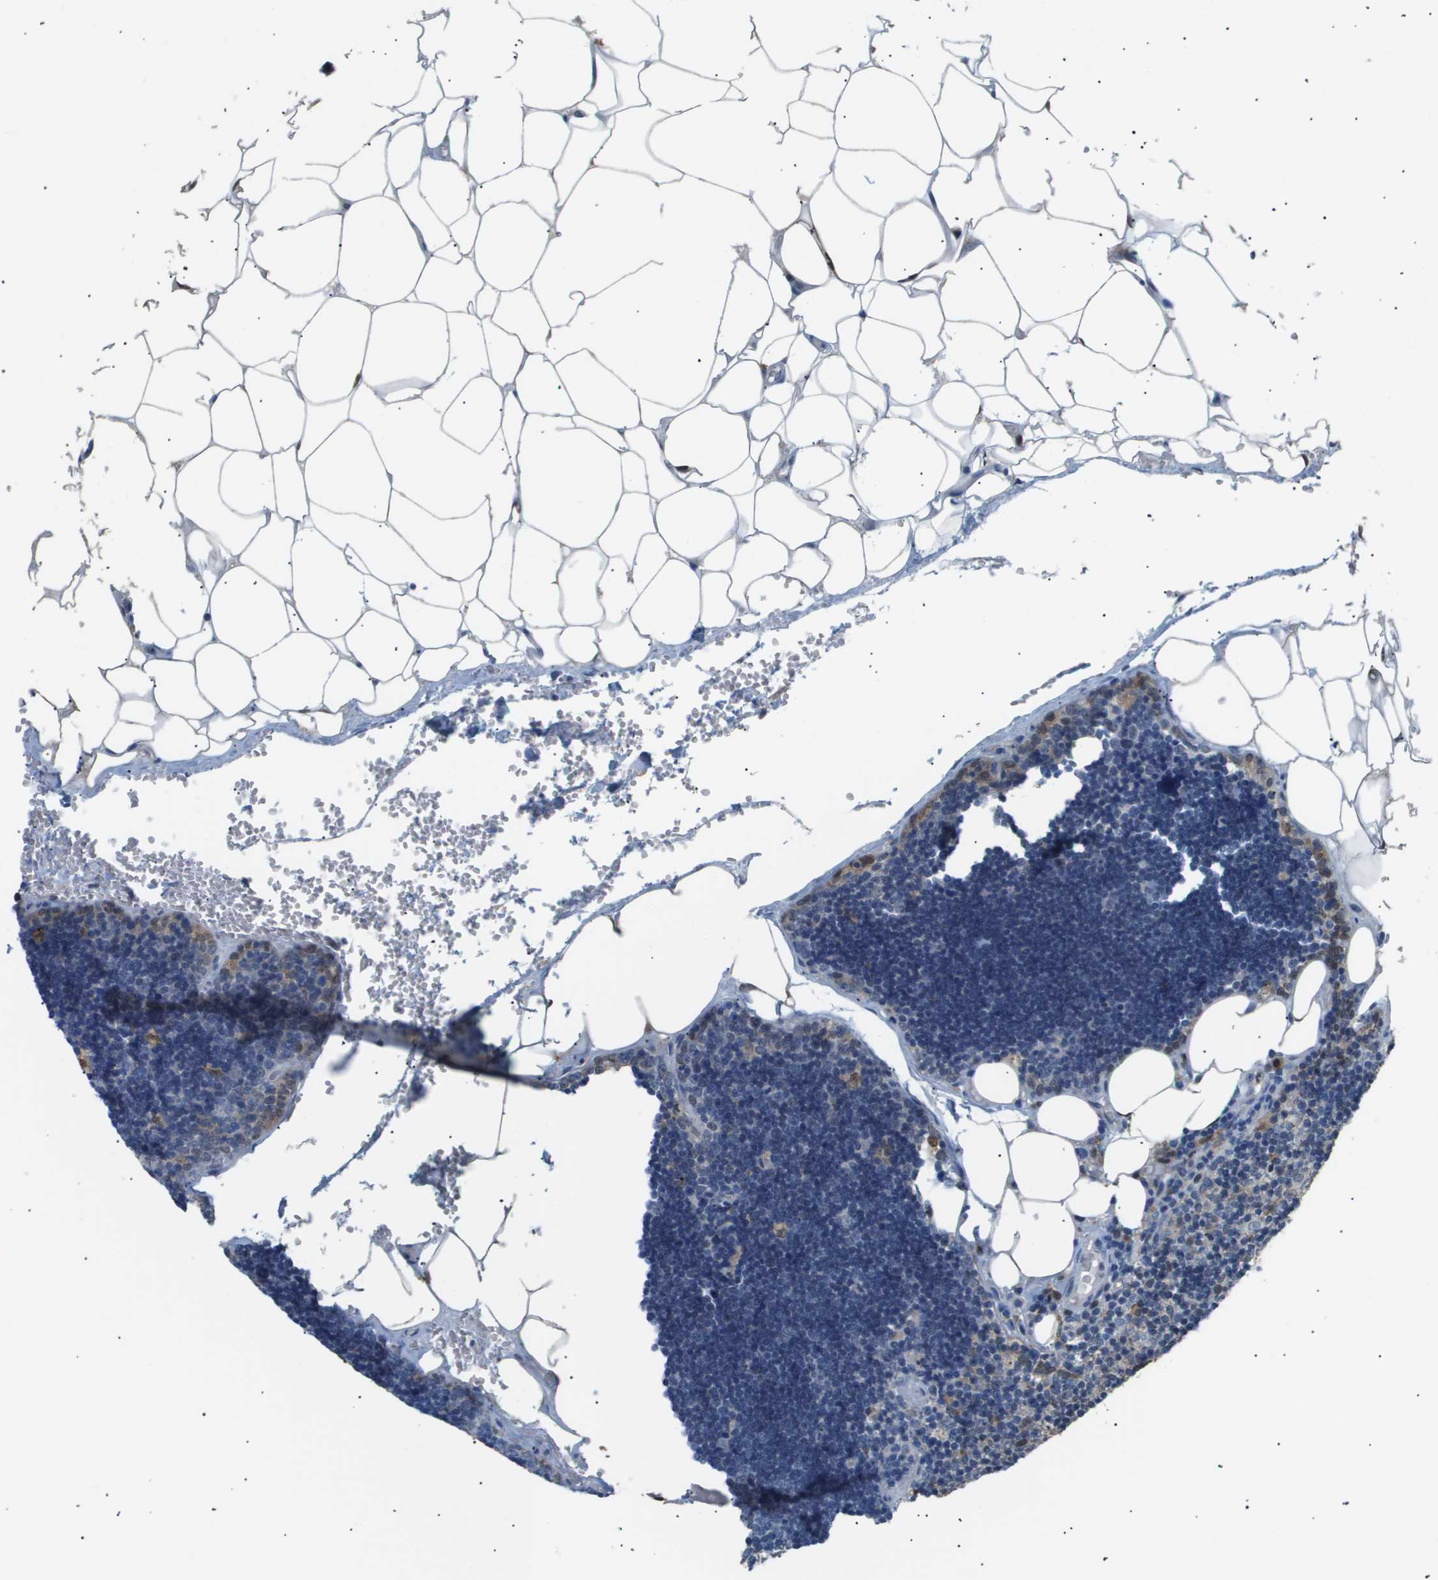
{"staining": {"intensity": "moderate", "quantity": "<25%", "location": "cytoplasmic/membranous,nuclear"}, "tissue": "lymph node", "cell_type": "Germinal center cells", "image_type": "normal", "snomed": [{"axis": "morphology", "description": "Normal tissue, NOS"}, {"axis": "topography", "description": "Lymph node"}], "caption": "This is a photomicrograph of immunohistochemistry staining of unremarkable lymph node, which shows moderate staining in the cytoplasmic/membranous,nuclear of germinal center cells.", "gene": "AKR1A1", "patient": {"sex": "male", "age": 33}}